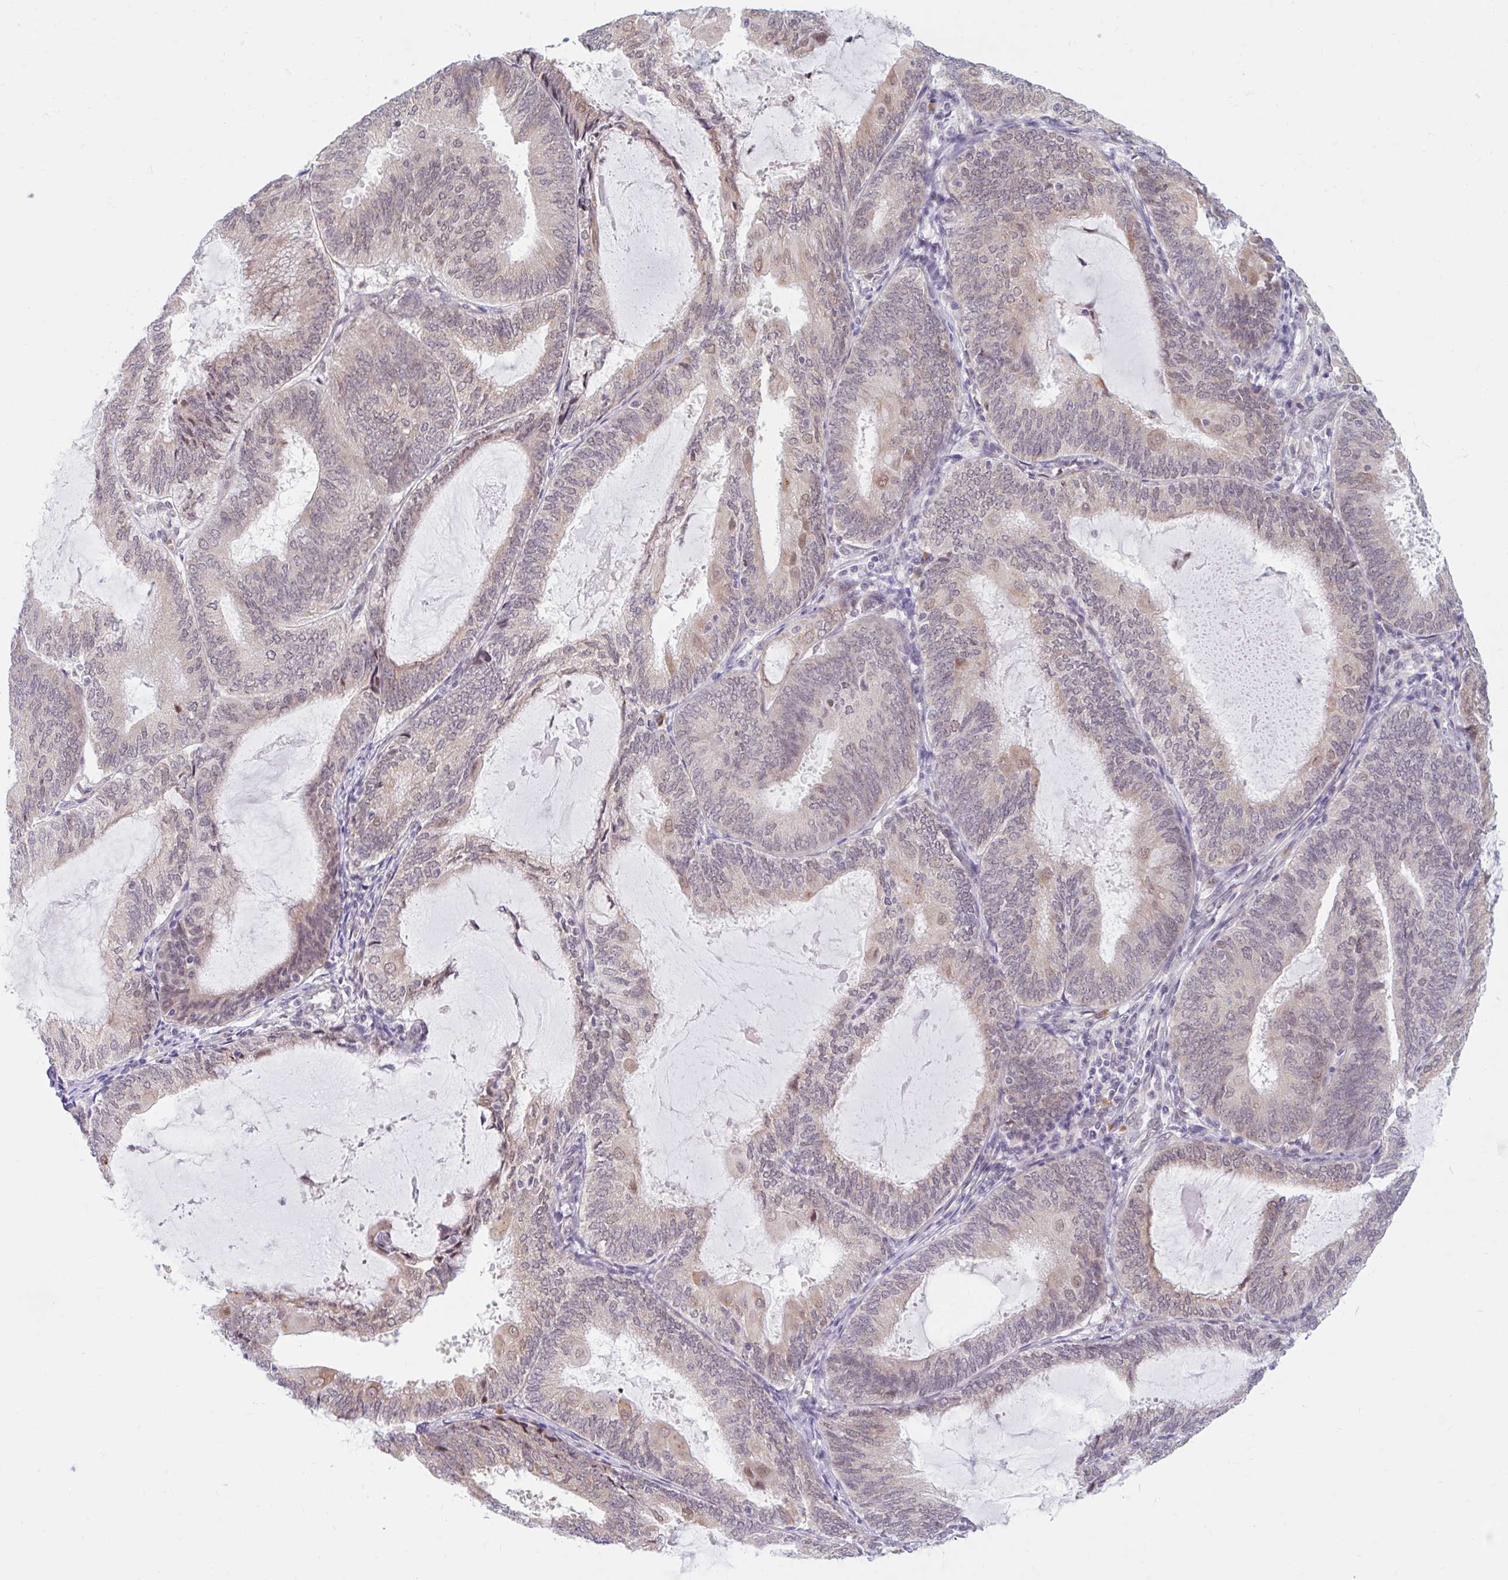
{"staining": {"intensity": "weak", "quantity": "25%-75%", "location": "cytoplasmic/membranous"}, "tissue": "endometrial cancer", "cell_type": "Tumor cells", "image_type": "cancer", "snomed": [{"axis": "morphology", "description": "Adenocarcinoma, NOS"}, {"axis": "topography", "description": "Endometrium"}], "caption": "Immunohistochemistry of human endometrial adenocarcinoma displays low levels of weak cytoplasmic/membranous positivity in about 25%-75% of tumor cells.", "gene": "SRSF10", "patient": {"sex": "female", "age": 81}}